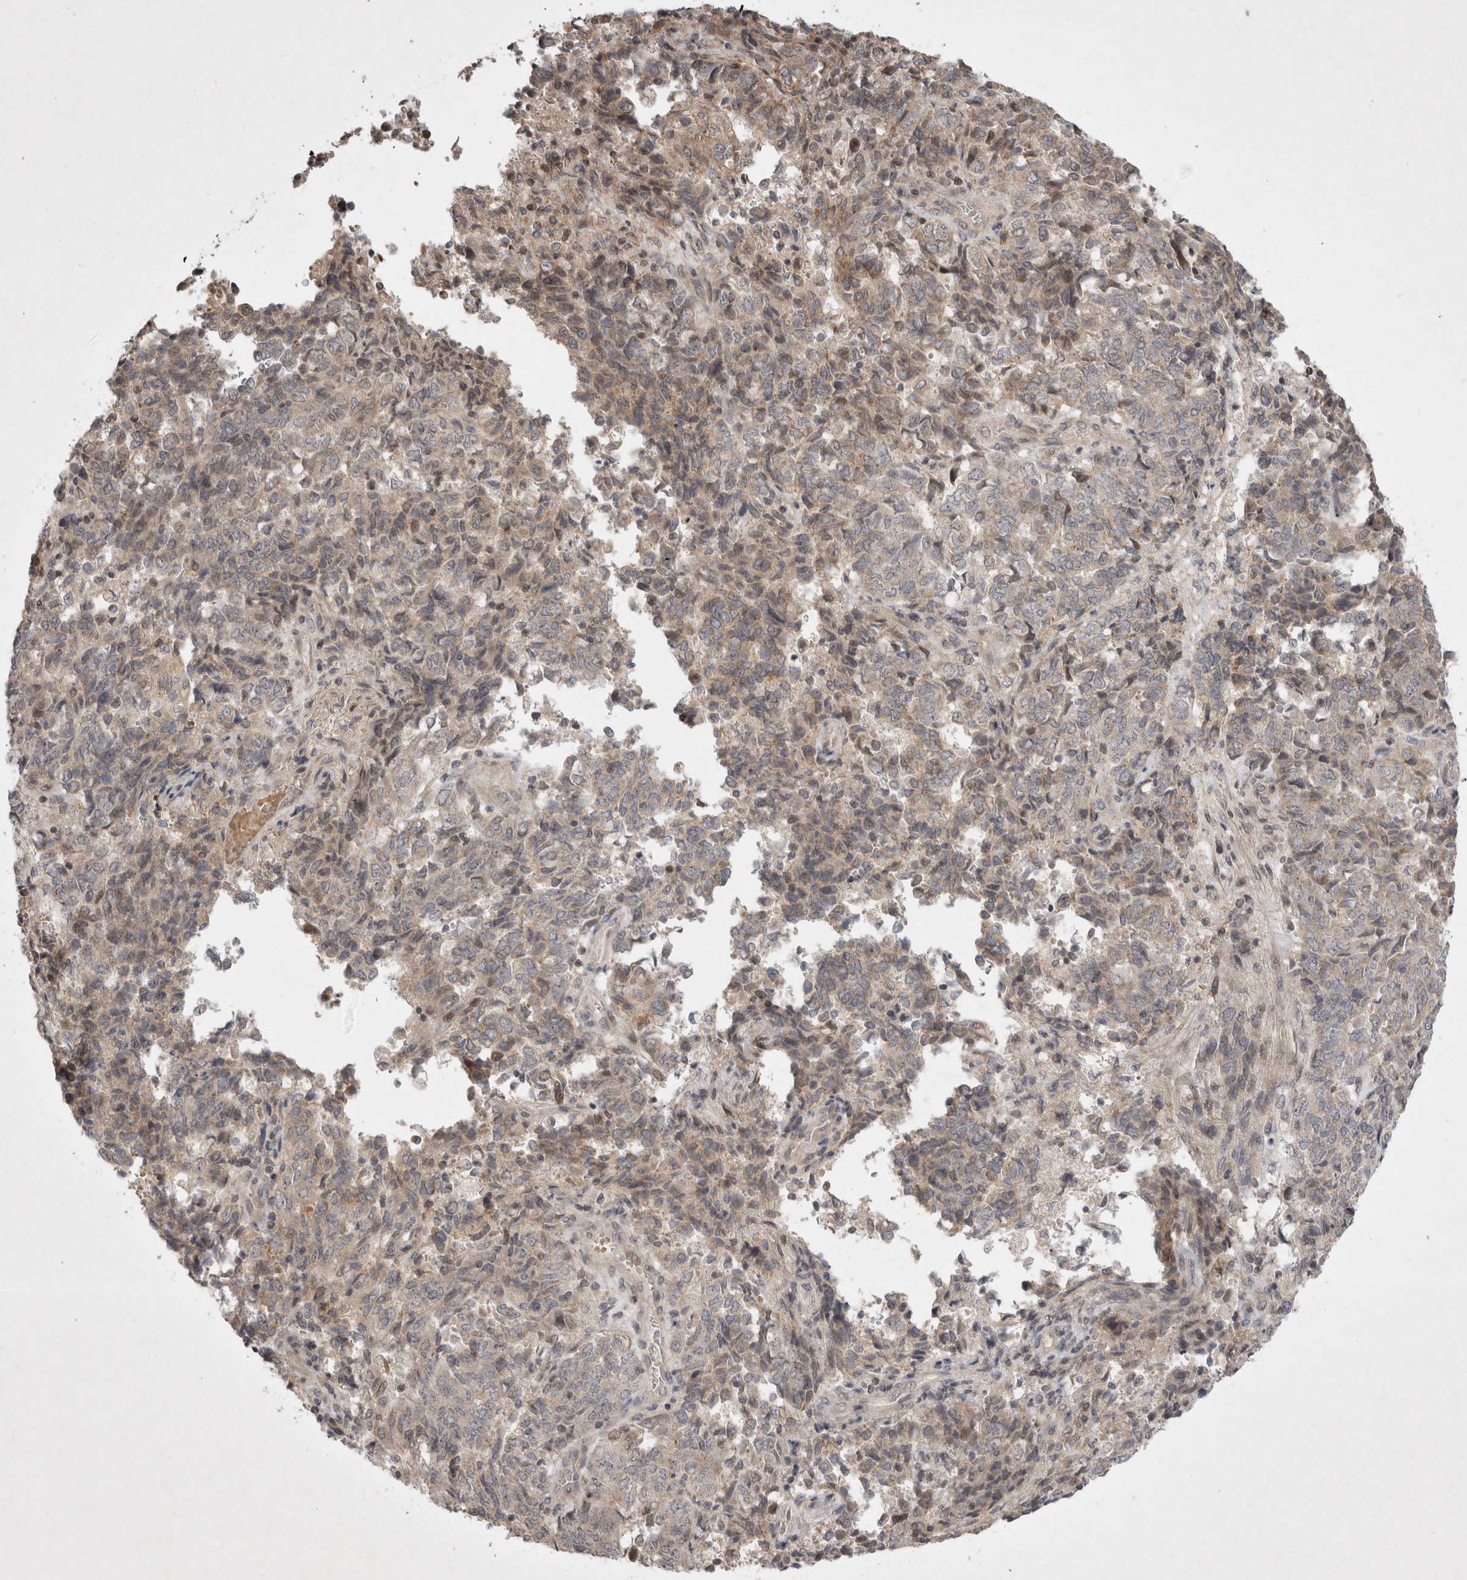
{"staining": {"intensity": "weak", "quantity": "<25%", "location": "cytoplasmic/membranous"}, "tissue": "endometrial cancer", "cell_type": "Tumor cells", "image_type": "cancer", "snomed": [{"axis": "morphology", "description": "Adenocarcinoma, NOS"}, {"axis": "topography", "description": "Endometrium"}], "caption": "High magnification brightfield microscopy of endometrial cancer (adenocarcinoma) stained with DAB (brown) and counterstained with hematoxylin (blue): tumor cells show no significant expression.", "gene": "EIF2AK1", "patient": {"sex": "female", "age": 80}}